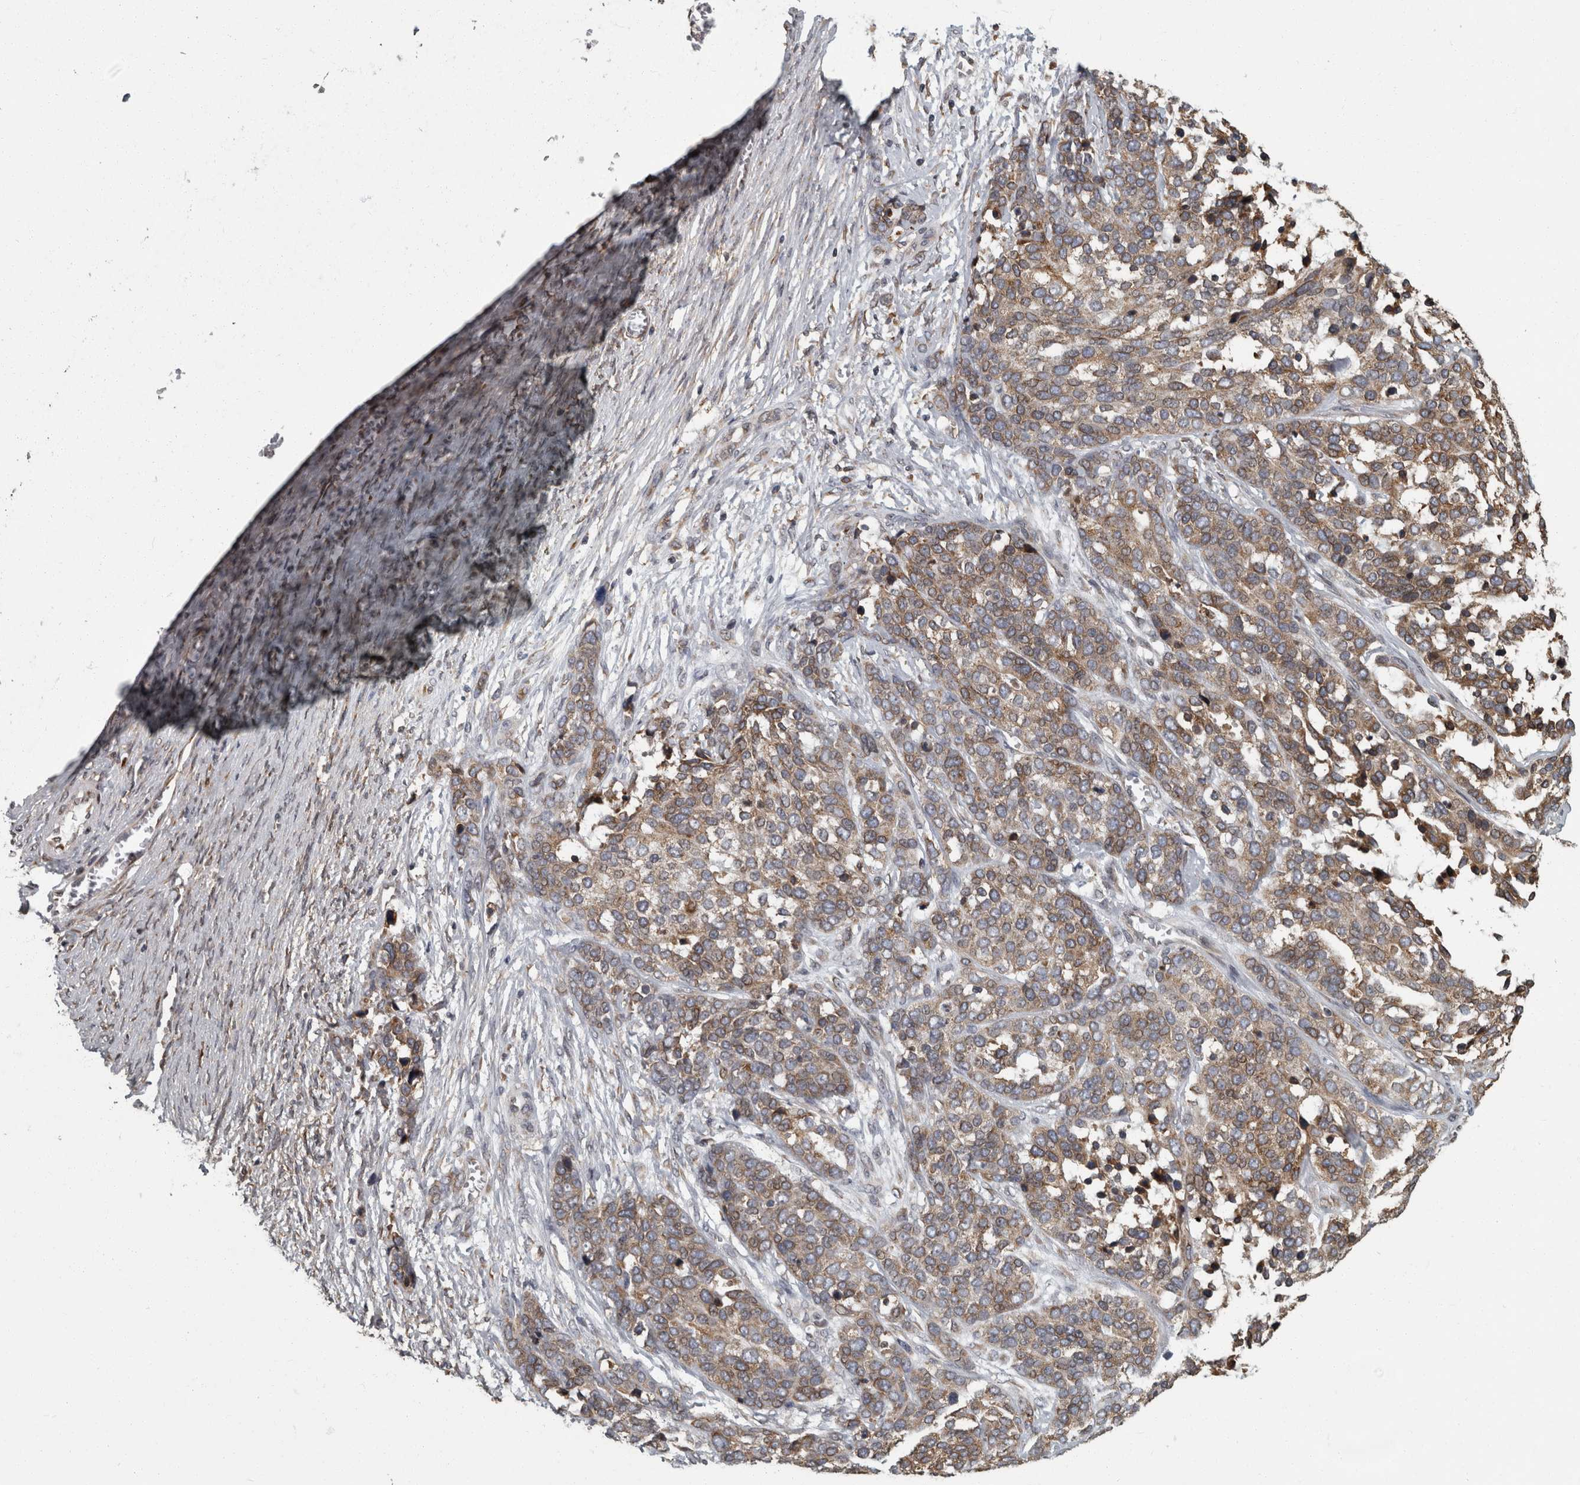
{"staining": {"intensity": "weak", "quantity": ">75%", "location": "cytoplasmic/membranous"}, "tissue": "ovarian cancer", "cell_type": "Tumor cells", "image_type": "cancer", "snomed": [{"axis": "morphology", "description": "Cystadenocarcinoma, serous, NOS"}, {"axis": "topography", "description": "Ovary"}], "caption": "Protein expression analysis of ovarian serous cystadenocarcinoma displays weak cytoplasmic/membranous positivity in approximately >75% of tumor cells.", "gene": "LMAN2L", "patient": {"sex": "female", "age": 44}}